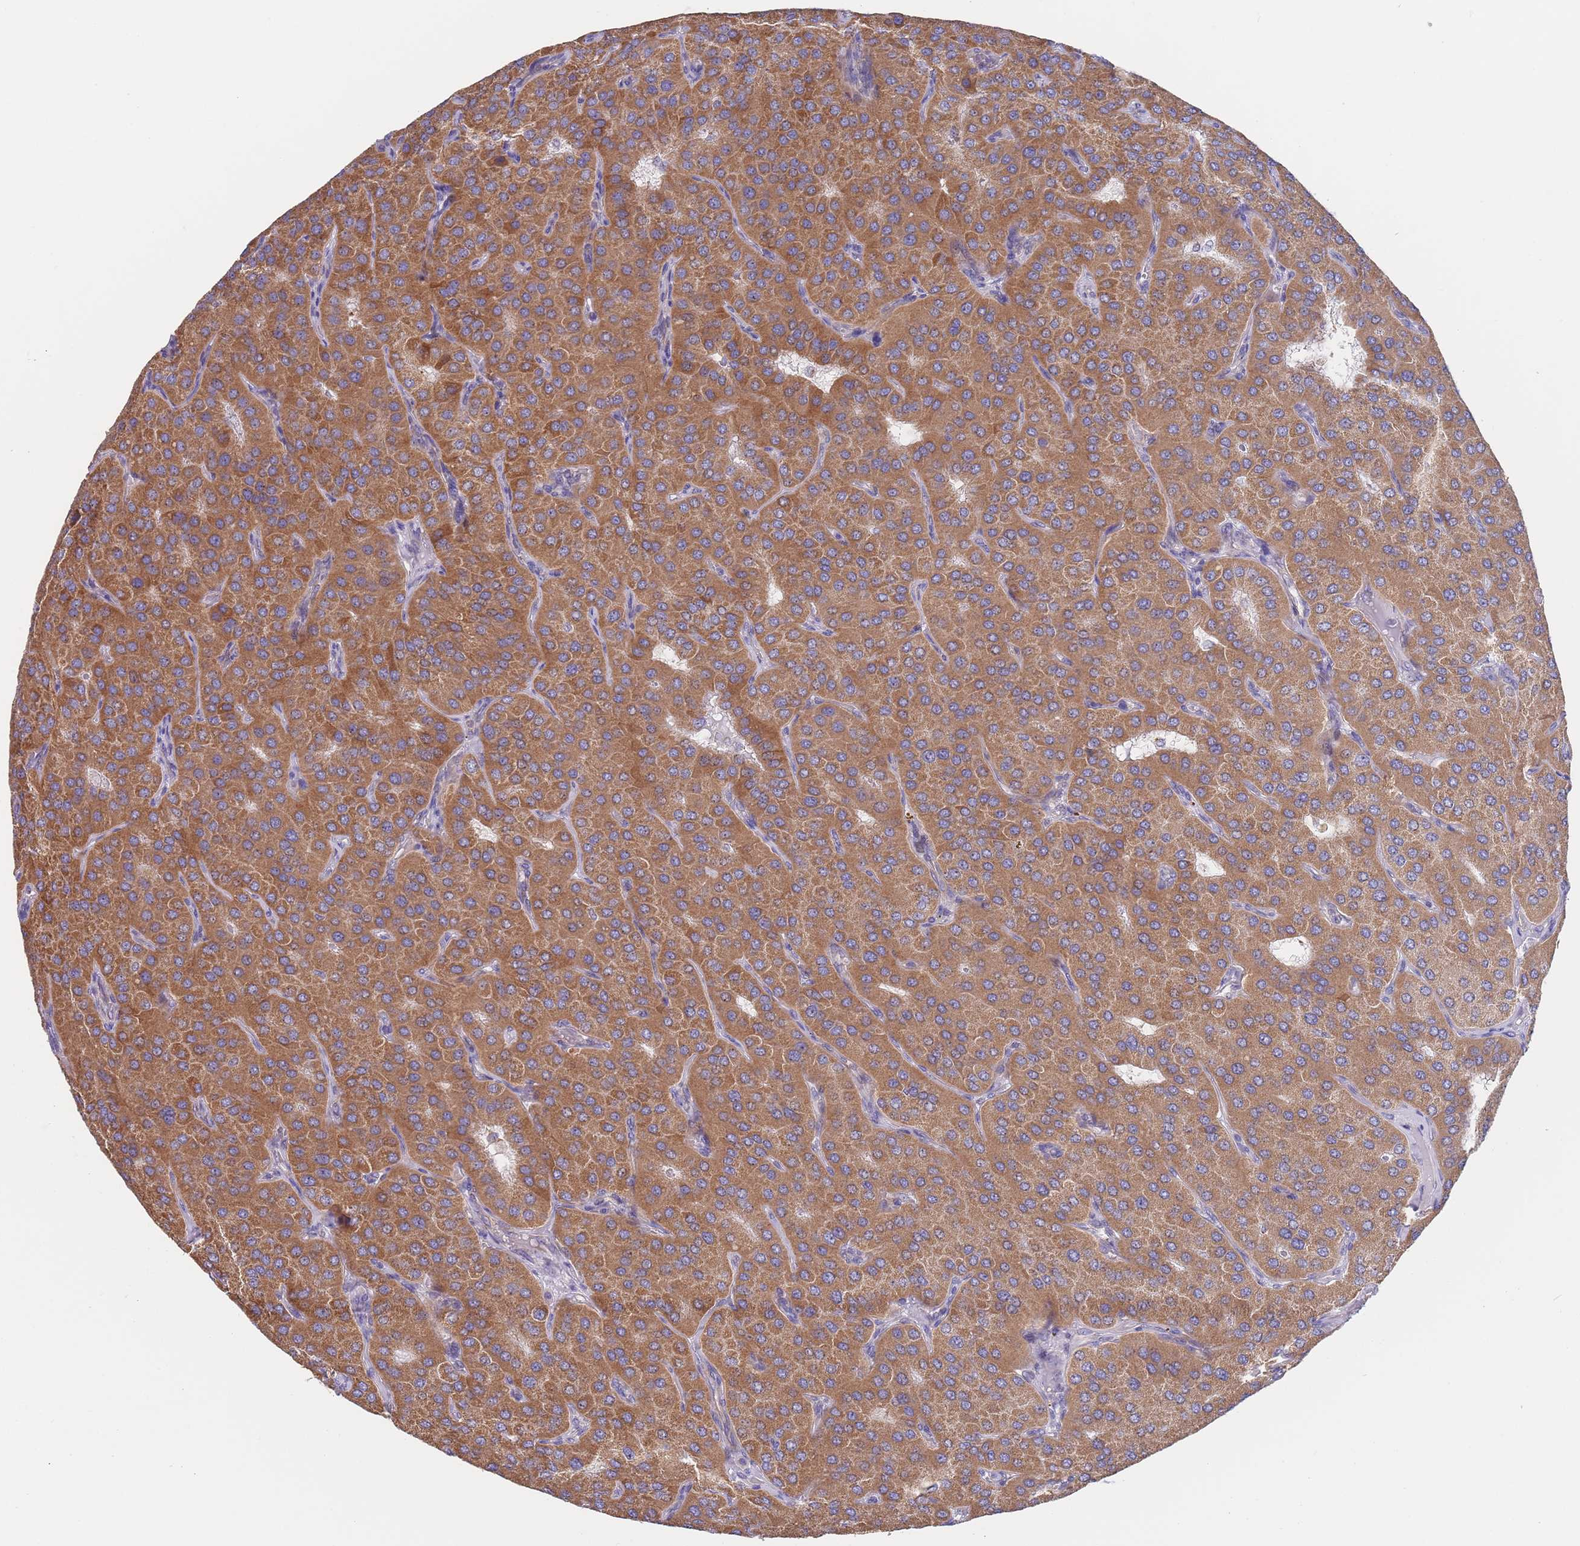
{"staining": {"intensity": "moderate", "quantity": ">75%", "location": "cytoplasmic/membranous"}, "tissue": "parathyroid gland", "cell_type": "Glandular cells", "image_type": "normal", "snomed": [{"axis": "morphology", "description": "Normal tissue, NOS"}, {"axis": "morphology", "description": "Adenoma, NOS"}, {"axis": "topography", "description": "Parathyroid gland"}], "caption": "Immunohistochemistry (DAB (3,3'-diaminobenzidine)) staining of normal parathyroid gland shows moderate cytoplasmic/membranous protein staining in about >75% of glandular cells. Ihc stains the protein in brown and the nuclei are stained blue.", "gene": "PWWP3A", "patient": {"sex": "female", "age": 86}}